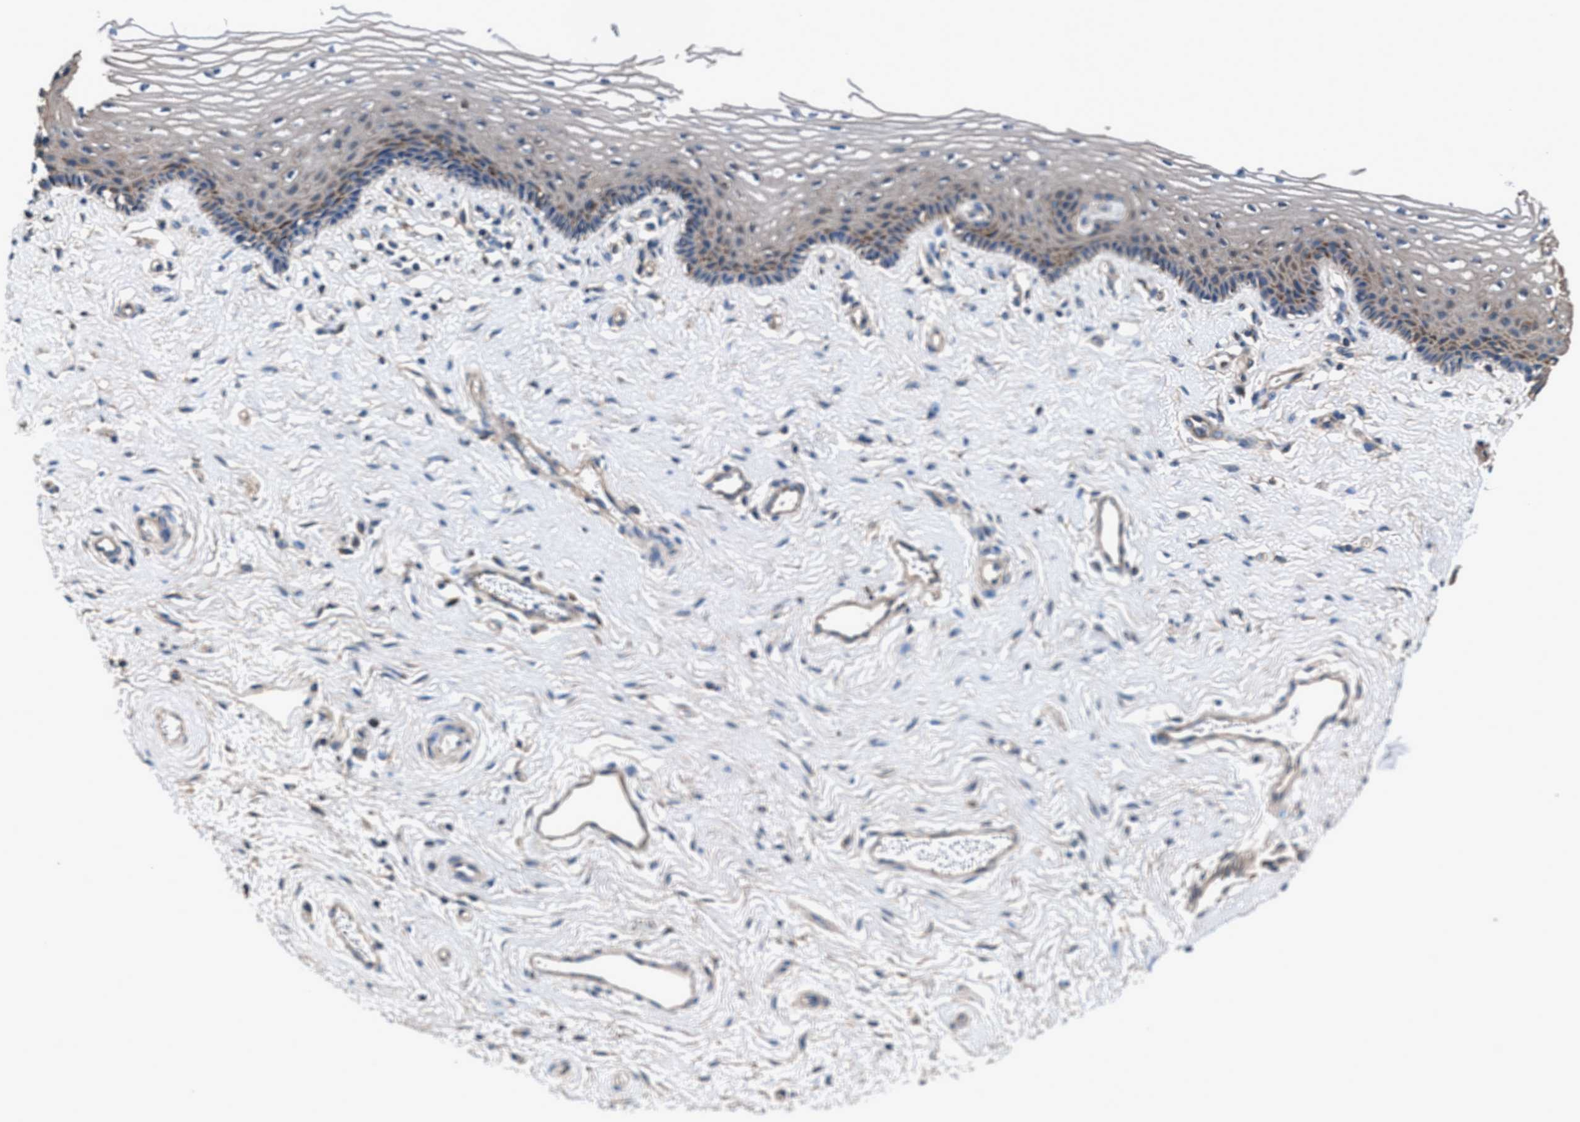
{"staining": {"intensity": "moderate", "quantity": "<25%", "location": "cytoplasmic/membranous"}, "tissue": "vagina", "cell_type": "Squamous epithelial cells", "image_type": "normal", "snomed": [{"axis": "morphology", "description": "Normal tissue, NOS"}, {"axis": "topography", "description": "Vagina"}], "caption": "Normal vagina demonstrates moderate cytoplasmic/membranous expression in approximately <25% of squamous epithelial cells.", "gene": "NKTR", "patient": {"sex": "female", "age": 46}}